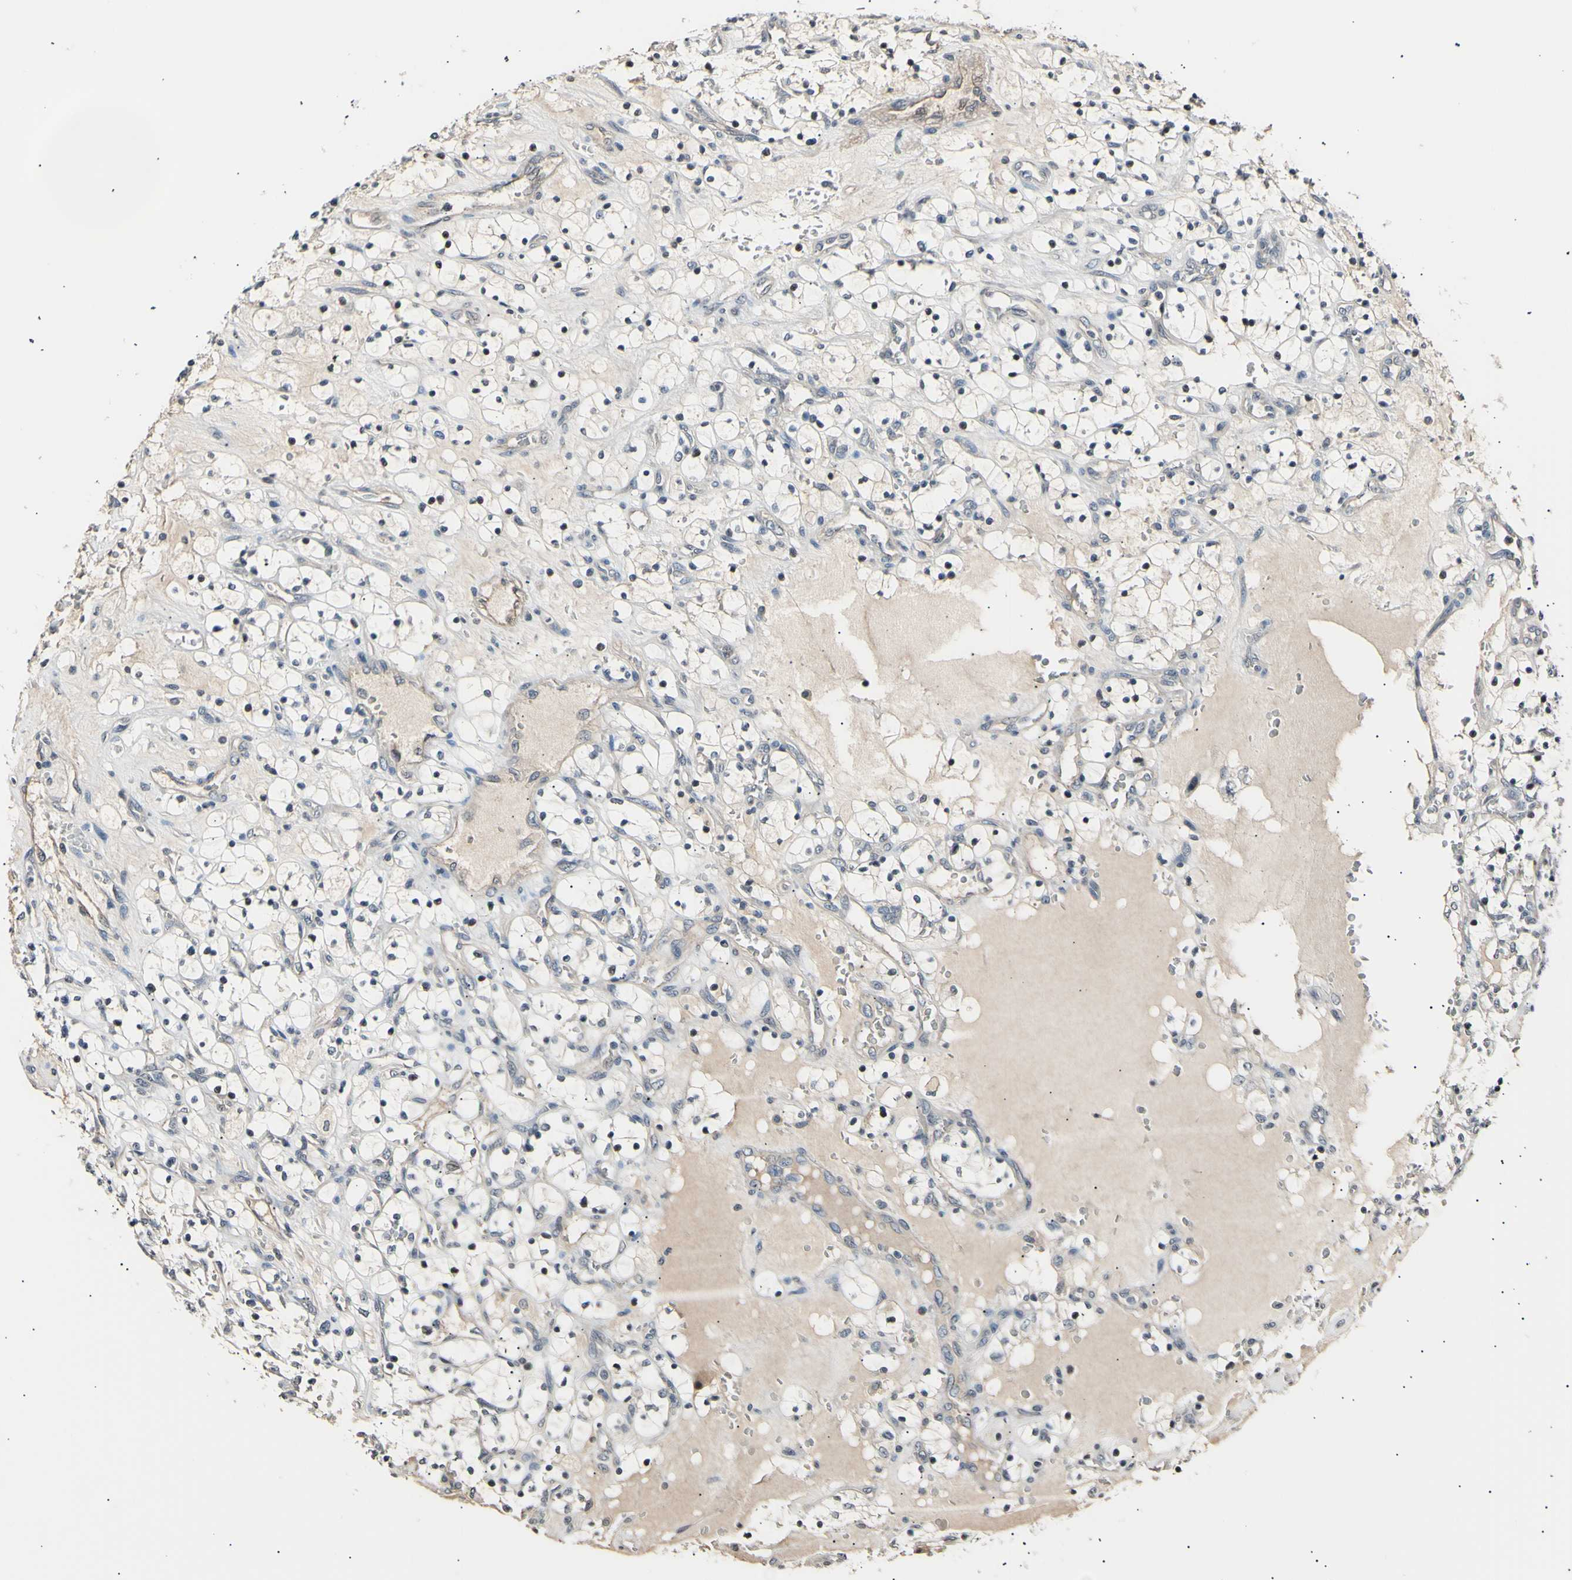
{"staining": {"intensity": "negative", "quantity": "none", "location": "none"}, "tissue": "renal cancer", "cell_type": "Tumor cells", "image_type": "cancer", "snomed": [{"axis": "morphology", "description": "Adenocarcinoma, NOS"}, {"axis": "topography", "description": "Kidney"}], "caption": "Renal adenocarcinoma was stained to show a protein in brown. There is no significant positivity in tumor cells.", "gene": "AK1", "patient": {"sex": "female", "age": 69}}